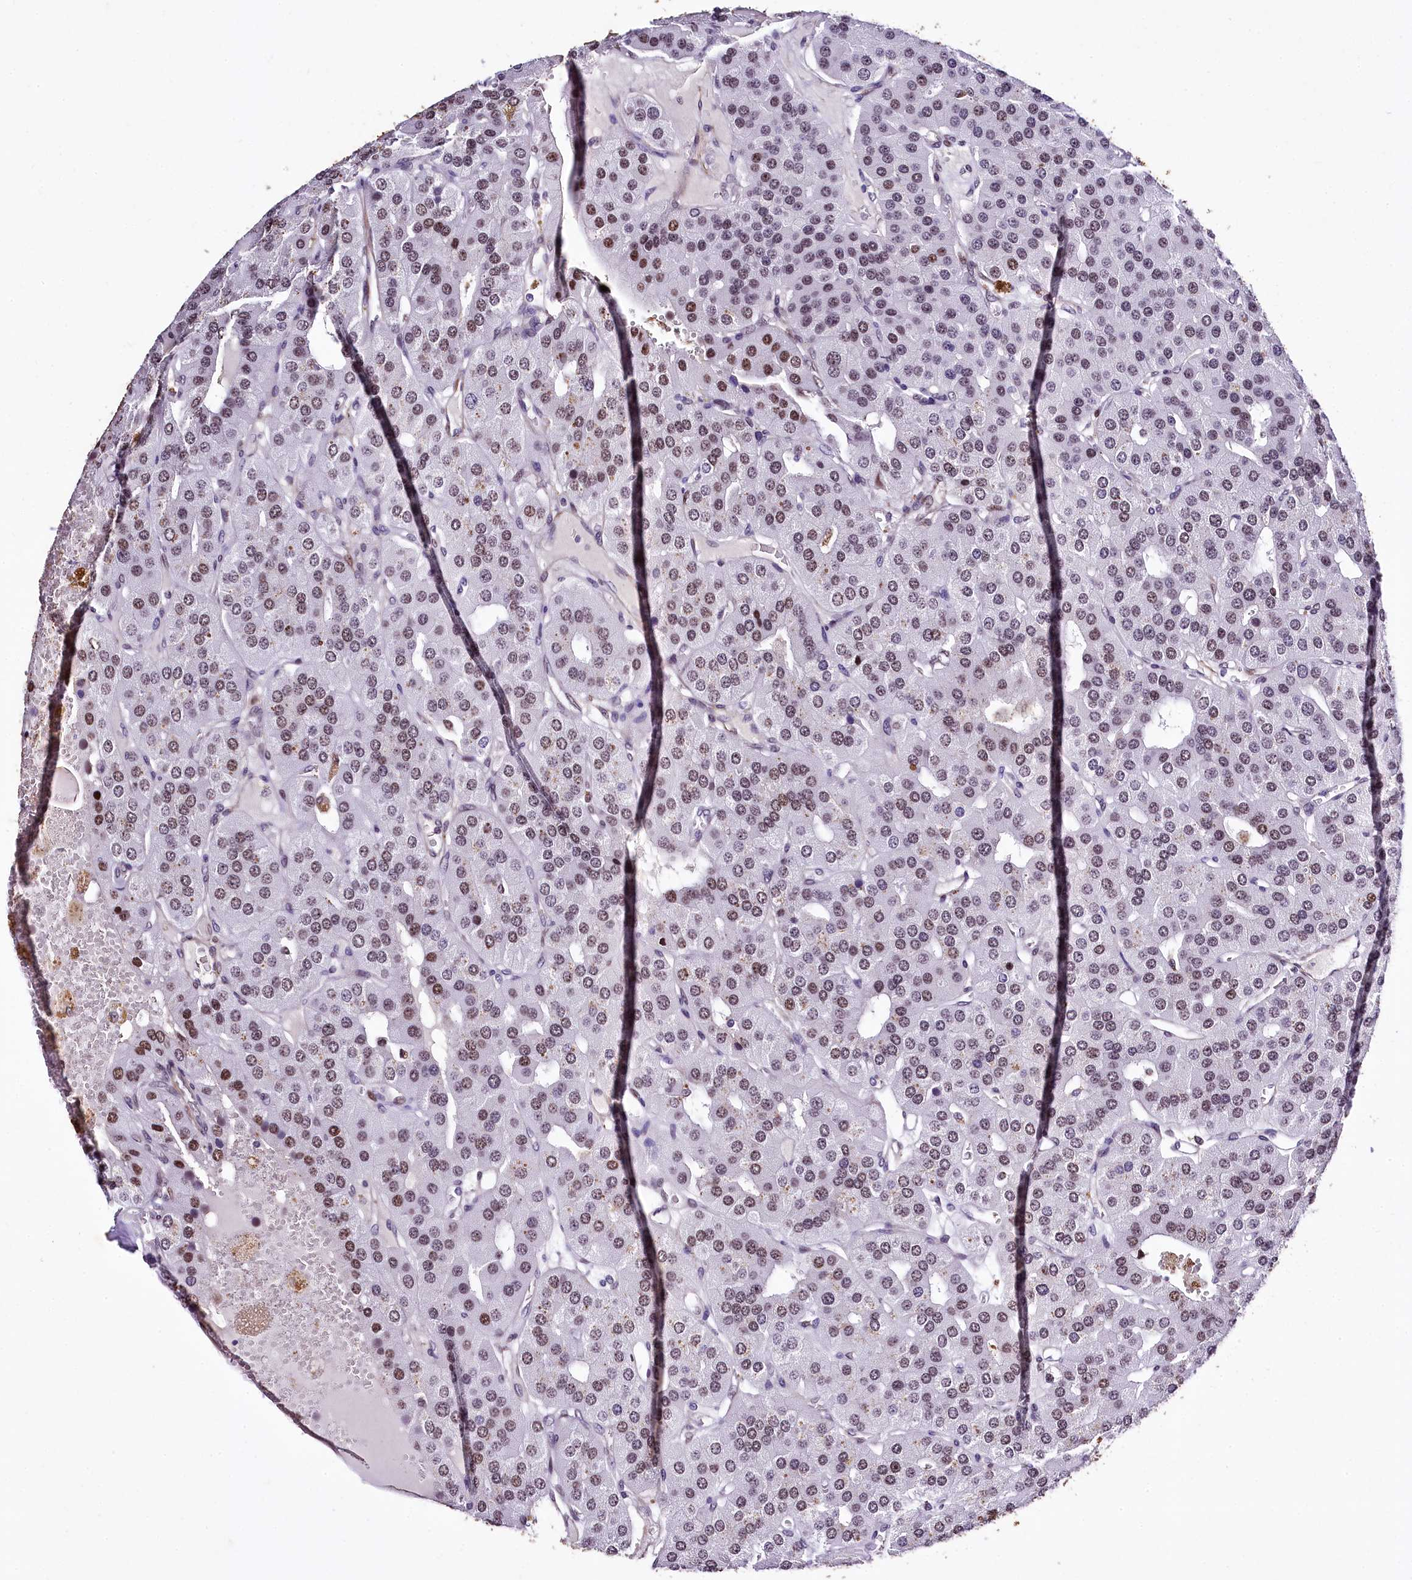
{"staining": {"intensity": "weak", "quantity": "25%-75%", "location": "nuclear"}, "tissue": "parathyroid gland", "cell_type": "Glandular cells", "image_type": "normal", "snomed": [{"axis": "morphology", "description": "Normal tissue, NOS"}, {"axis": "morphology", "description": "Adenoma, NOS"}, {"axis": "topography", "description": "Parathyroid gland"}], "caption": "Immunohistochemical staining of normal human parathyroid gland demonstrates weak nuclear protein staining in approximately 25%-75% of glandular cells.", "gene": "SAMD10", "patient": {"sex": "female", "age": 86}}